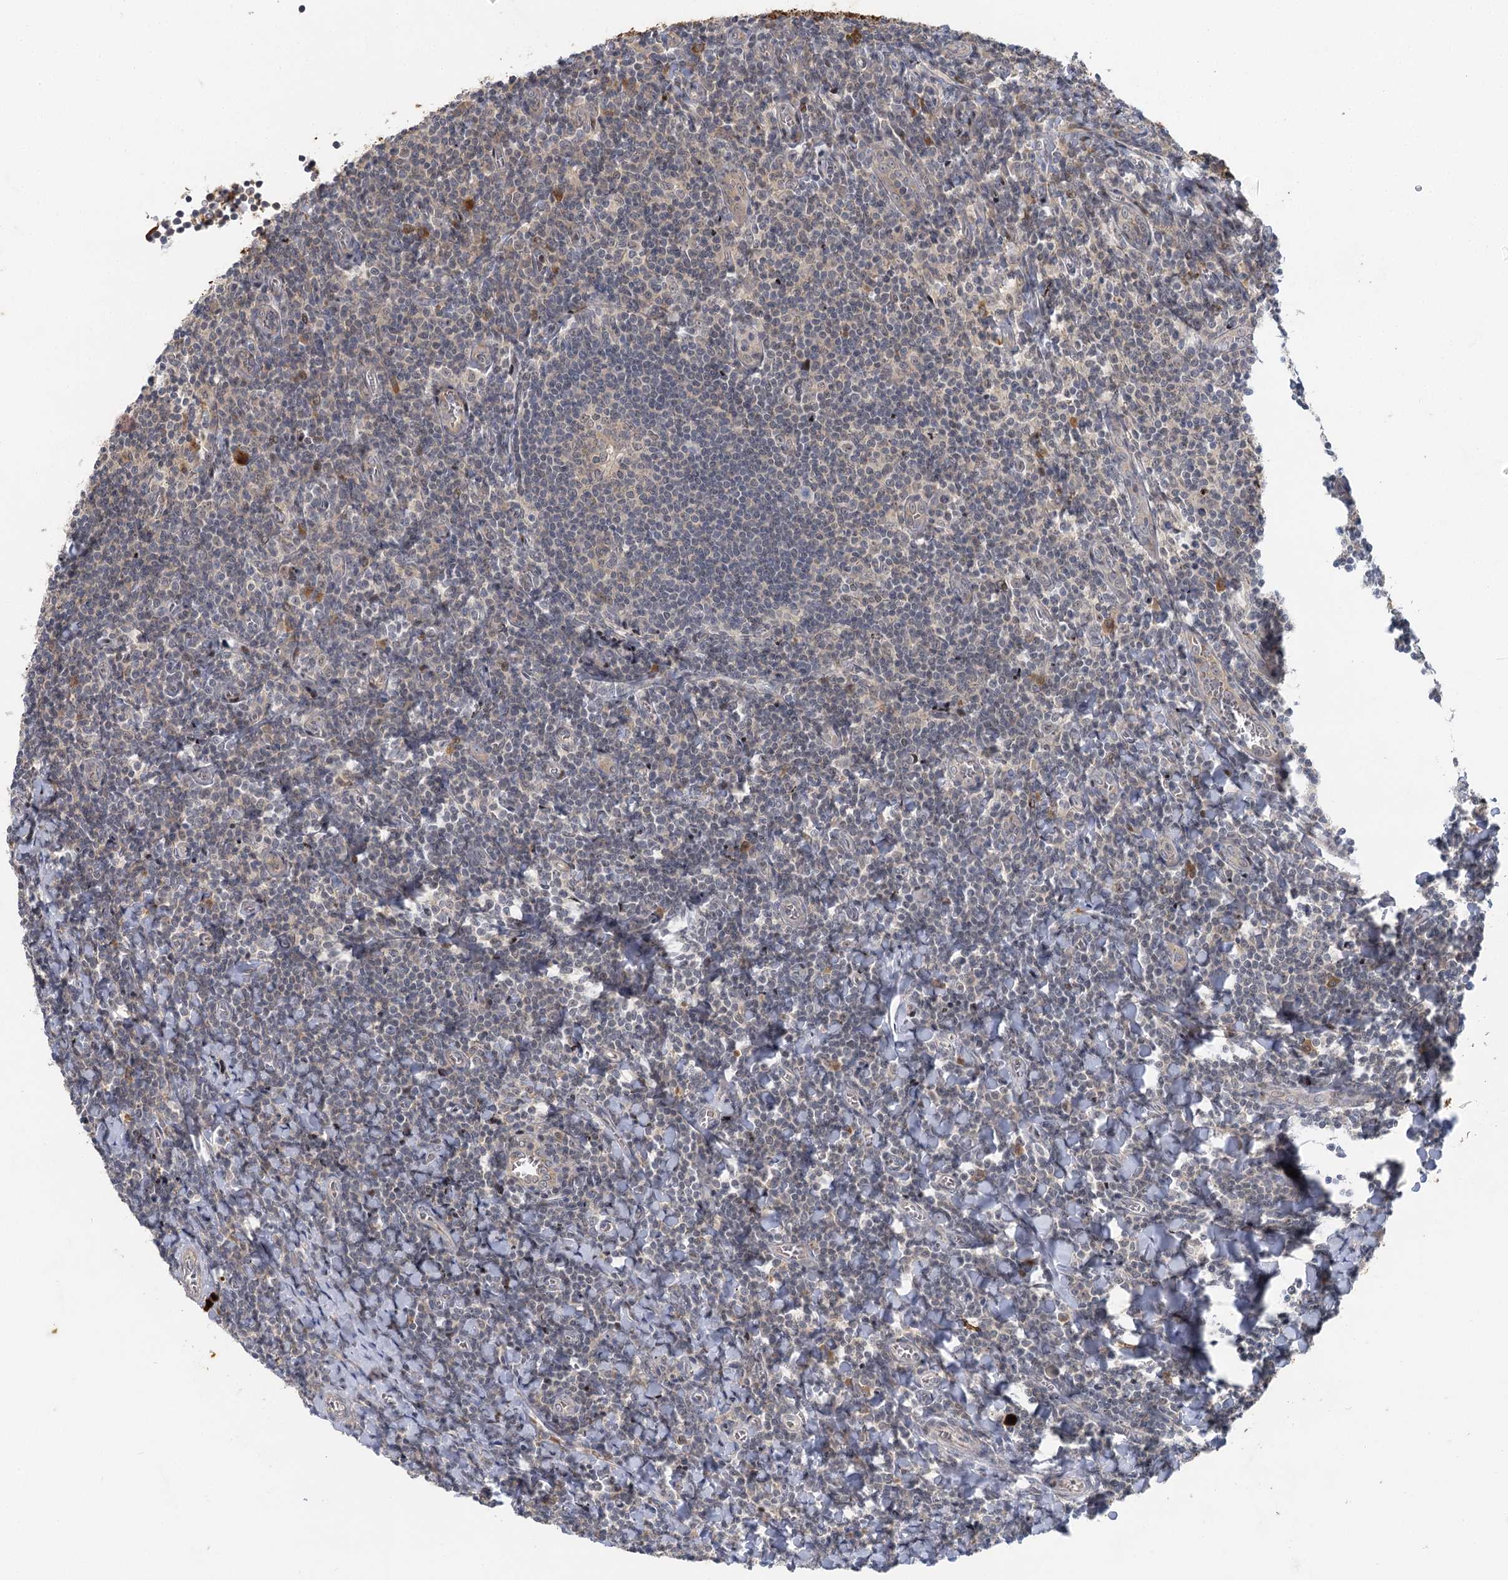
{"staining": {"intensity": "weak", "quantity": "25%-75%", "location": "cytoplasmic/membranous"}, "tissue": "tonsil", "cell_type": "Germinal center cells", "image_type": "normal", "snomed": [{"axis": "morphology", "description": "Normal tissue, NOS"}, {"axis": "topography", "description": "Tonsil"}], "caption": "A histopathology image of human tonsil stained for a protein displays weak cytoplasmic/membranous brown staining in germinal center cells. (Stains: DAB in brown, nuclei in blue, Microscopy: brightfield microscopy at high magnification).", "gene": "IL11RA", "patient": {"sex": "male", "age": 27}}